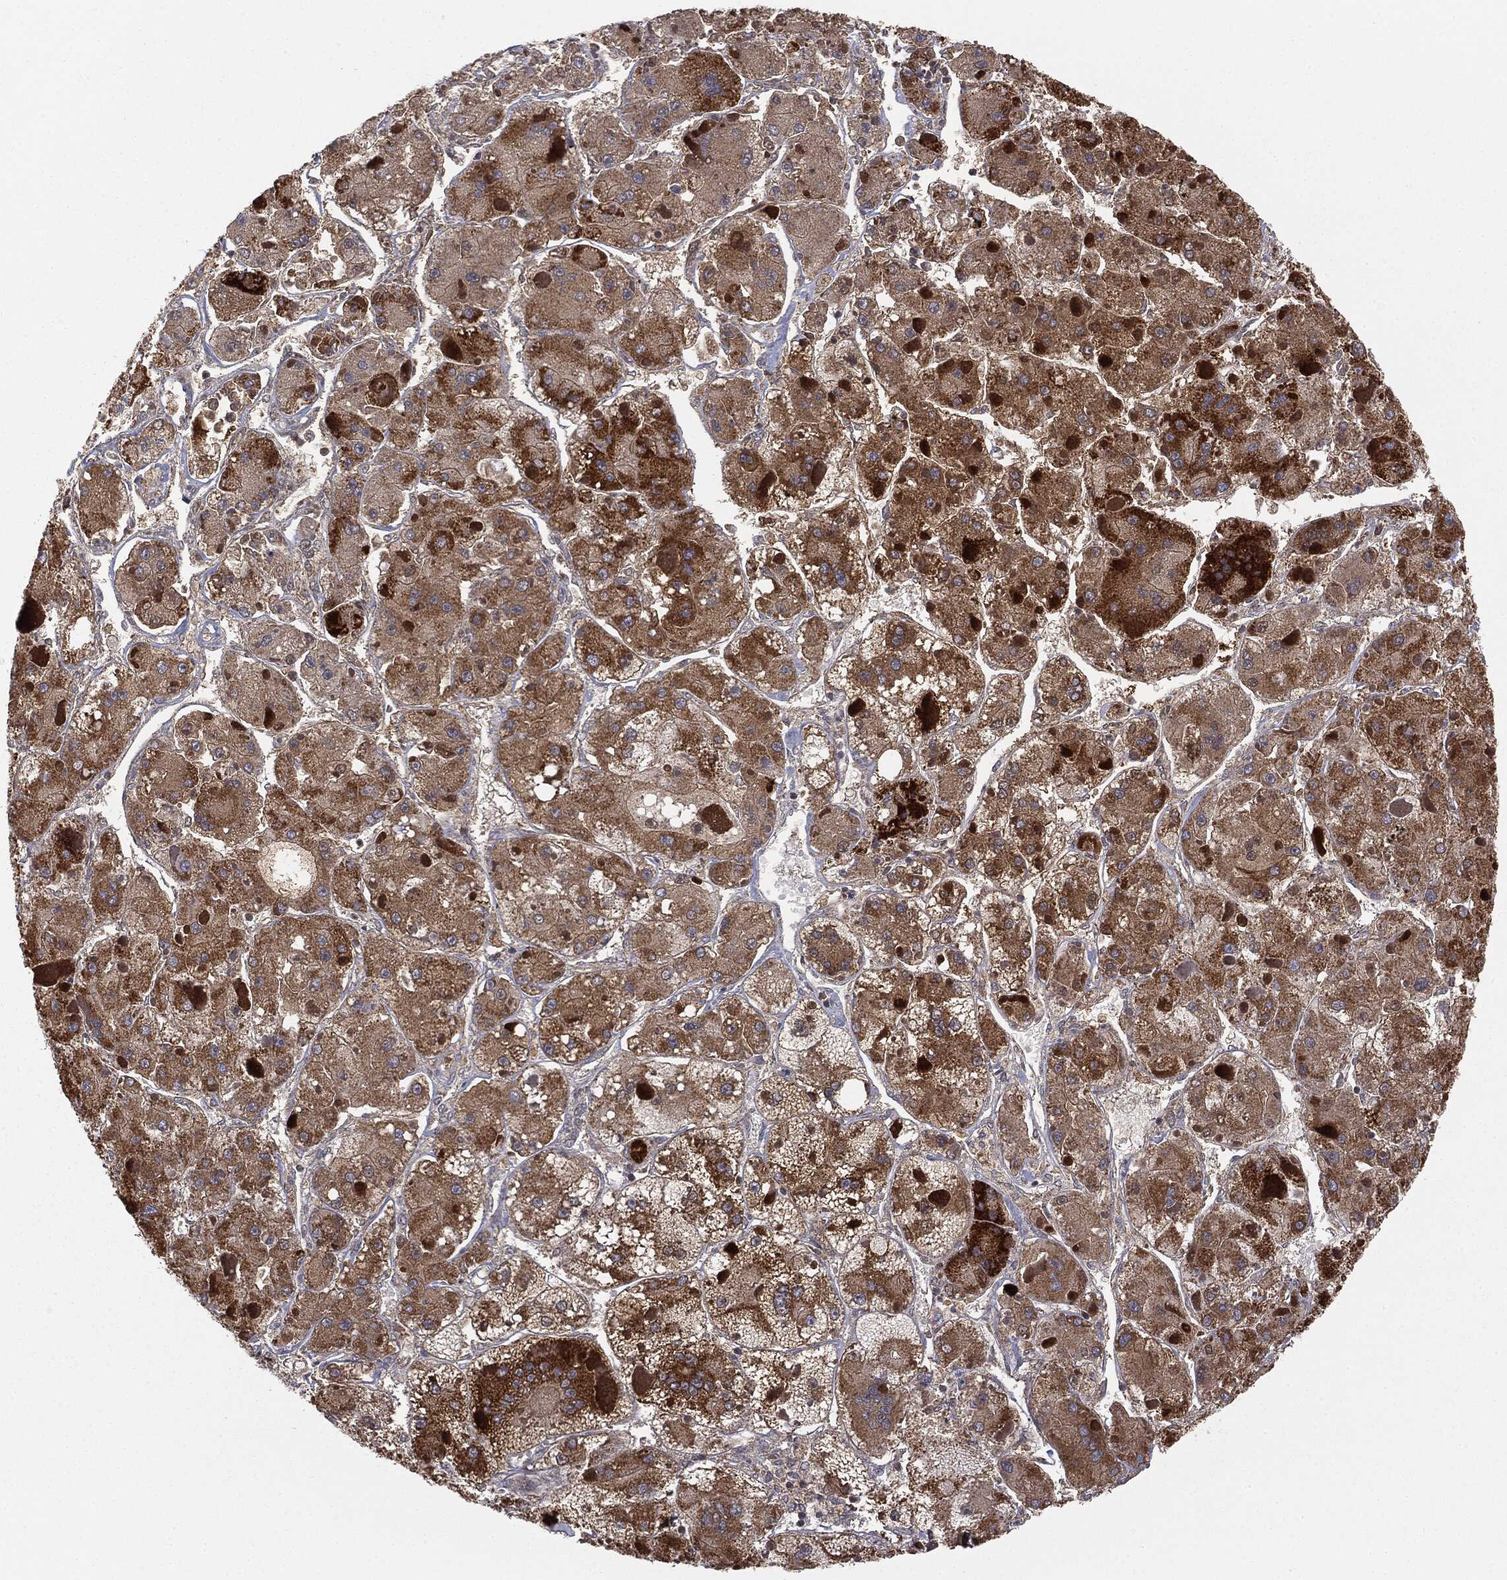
{"staining": {"intensity": "strong", "quantity": ">75%", "location": "cytoplasmic/membranous"}, "tissue": "liver cancer", "cell_type": "Tumor cells", "image_type": "cancer", "snomed": [{"axis": "morphology", "description": "Carcinoma, Hepatocellular, NOS"}, {"axis": "topography", "description": "Liver"}], "caption": "Liver cancer stained with a protein marker demonstrates strong staining in tumor cells.", "gene": "MTOR", "patient": {"sex": "female", "age": 73}}